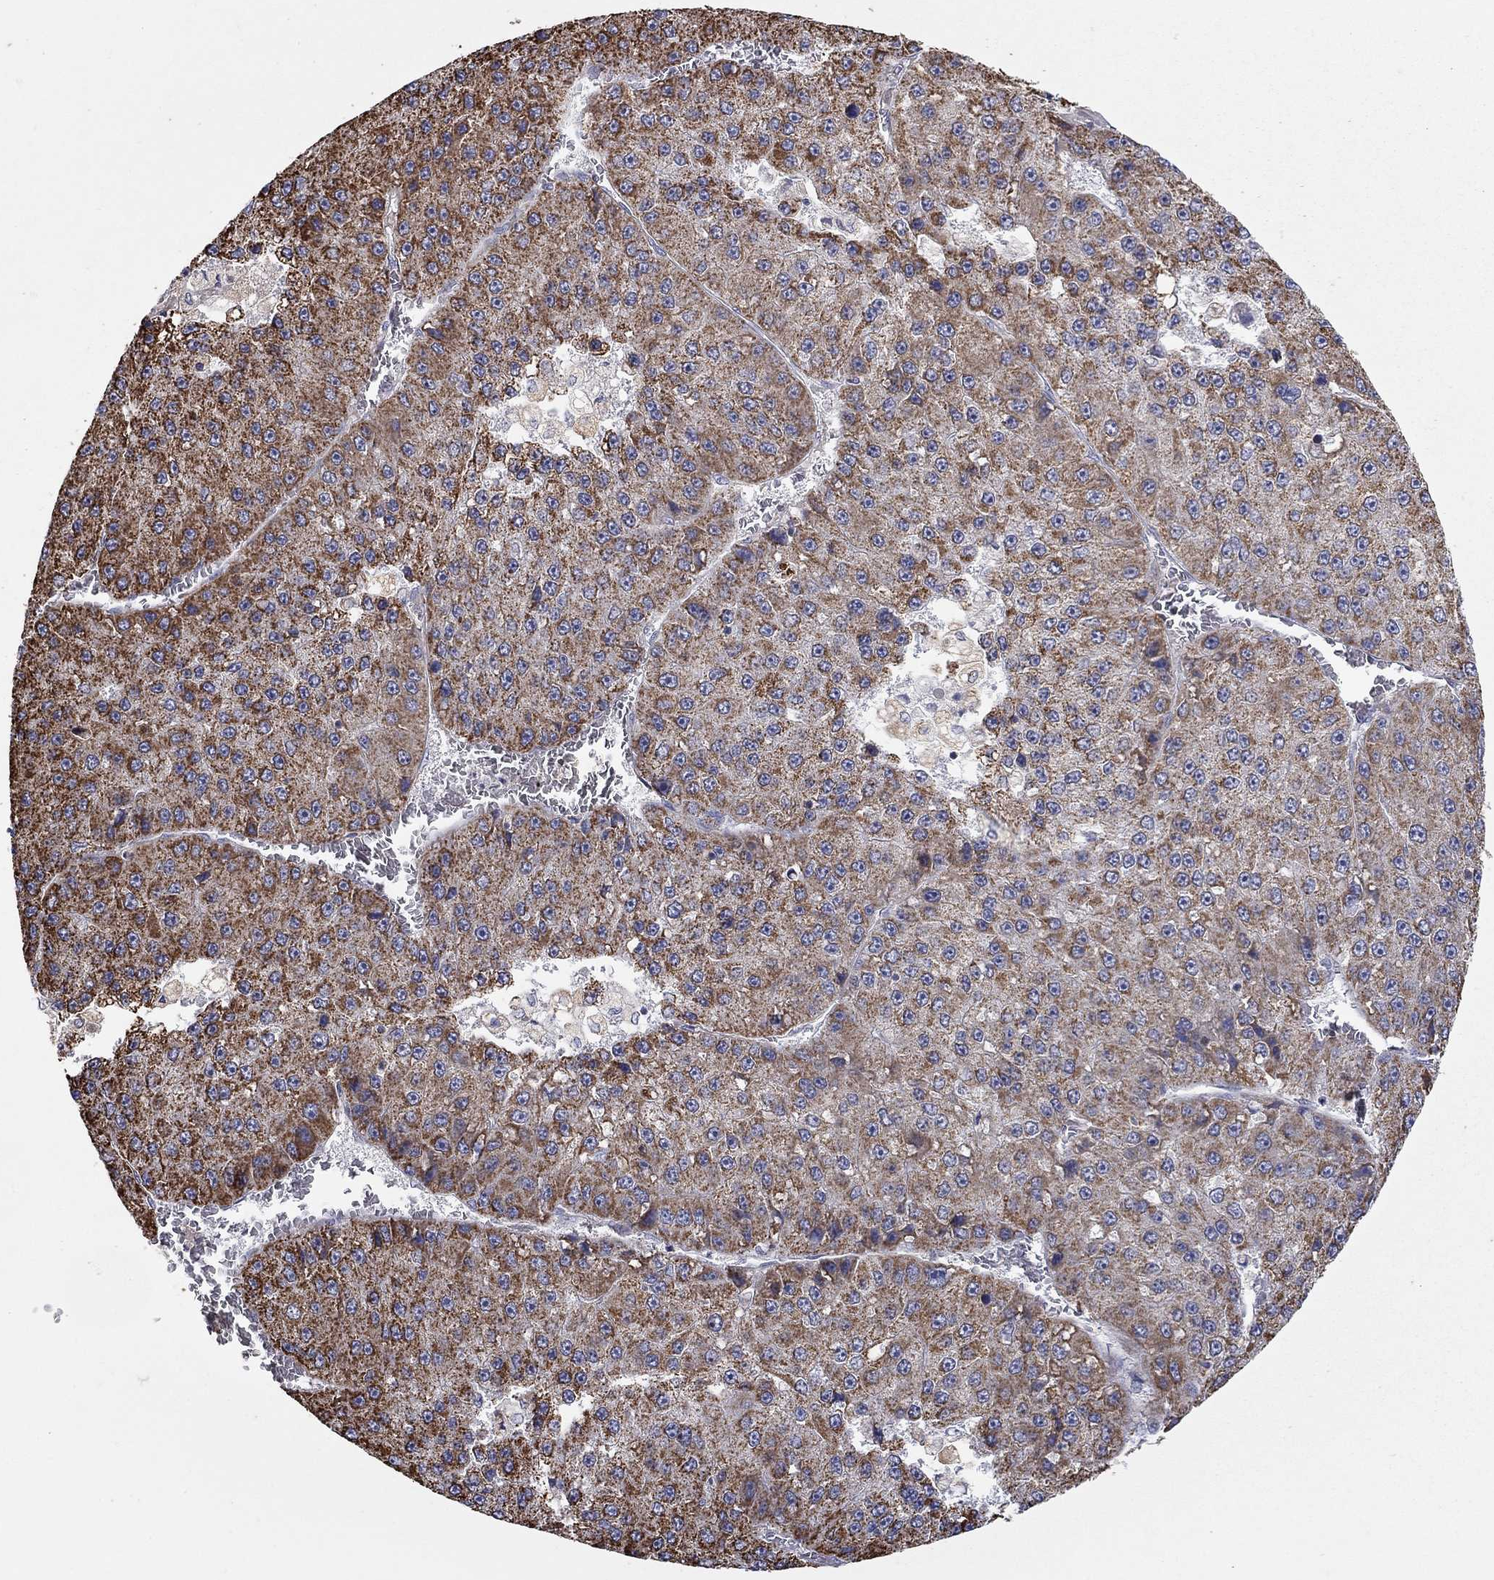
{"staining": {"intensity": "strong", "quantity": ">75%", "location": "cytoplasmic/membranous"}, "tissue": "liver cancer", "cell_type": "Tumor cells", "image_type": "cancer", "snomed": [{"axis": "morphology", "description": "Carcinoma, Hepatocellular, NOS"}, {"axis": "topography", "description": "Liver"}], "caption": "Immunohistochemistry (IHC) of human hepatocellular carcinoma (liver) reveals high levels of strong cytoplasmic/membranous positivity in about >75% of tumor cells.", "gene": "HPS5", "patient": {"sex": "female", "age": 73}}